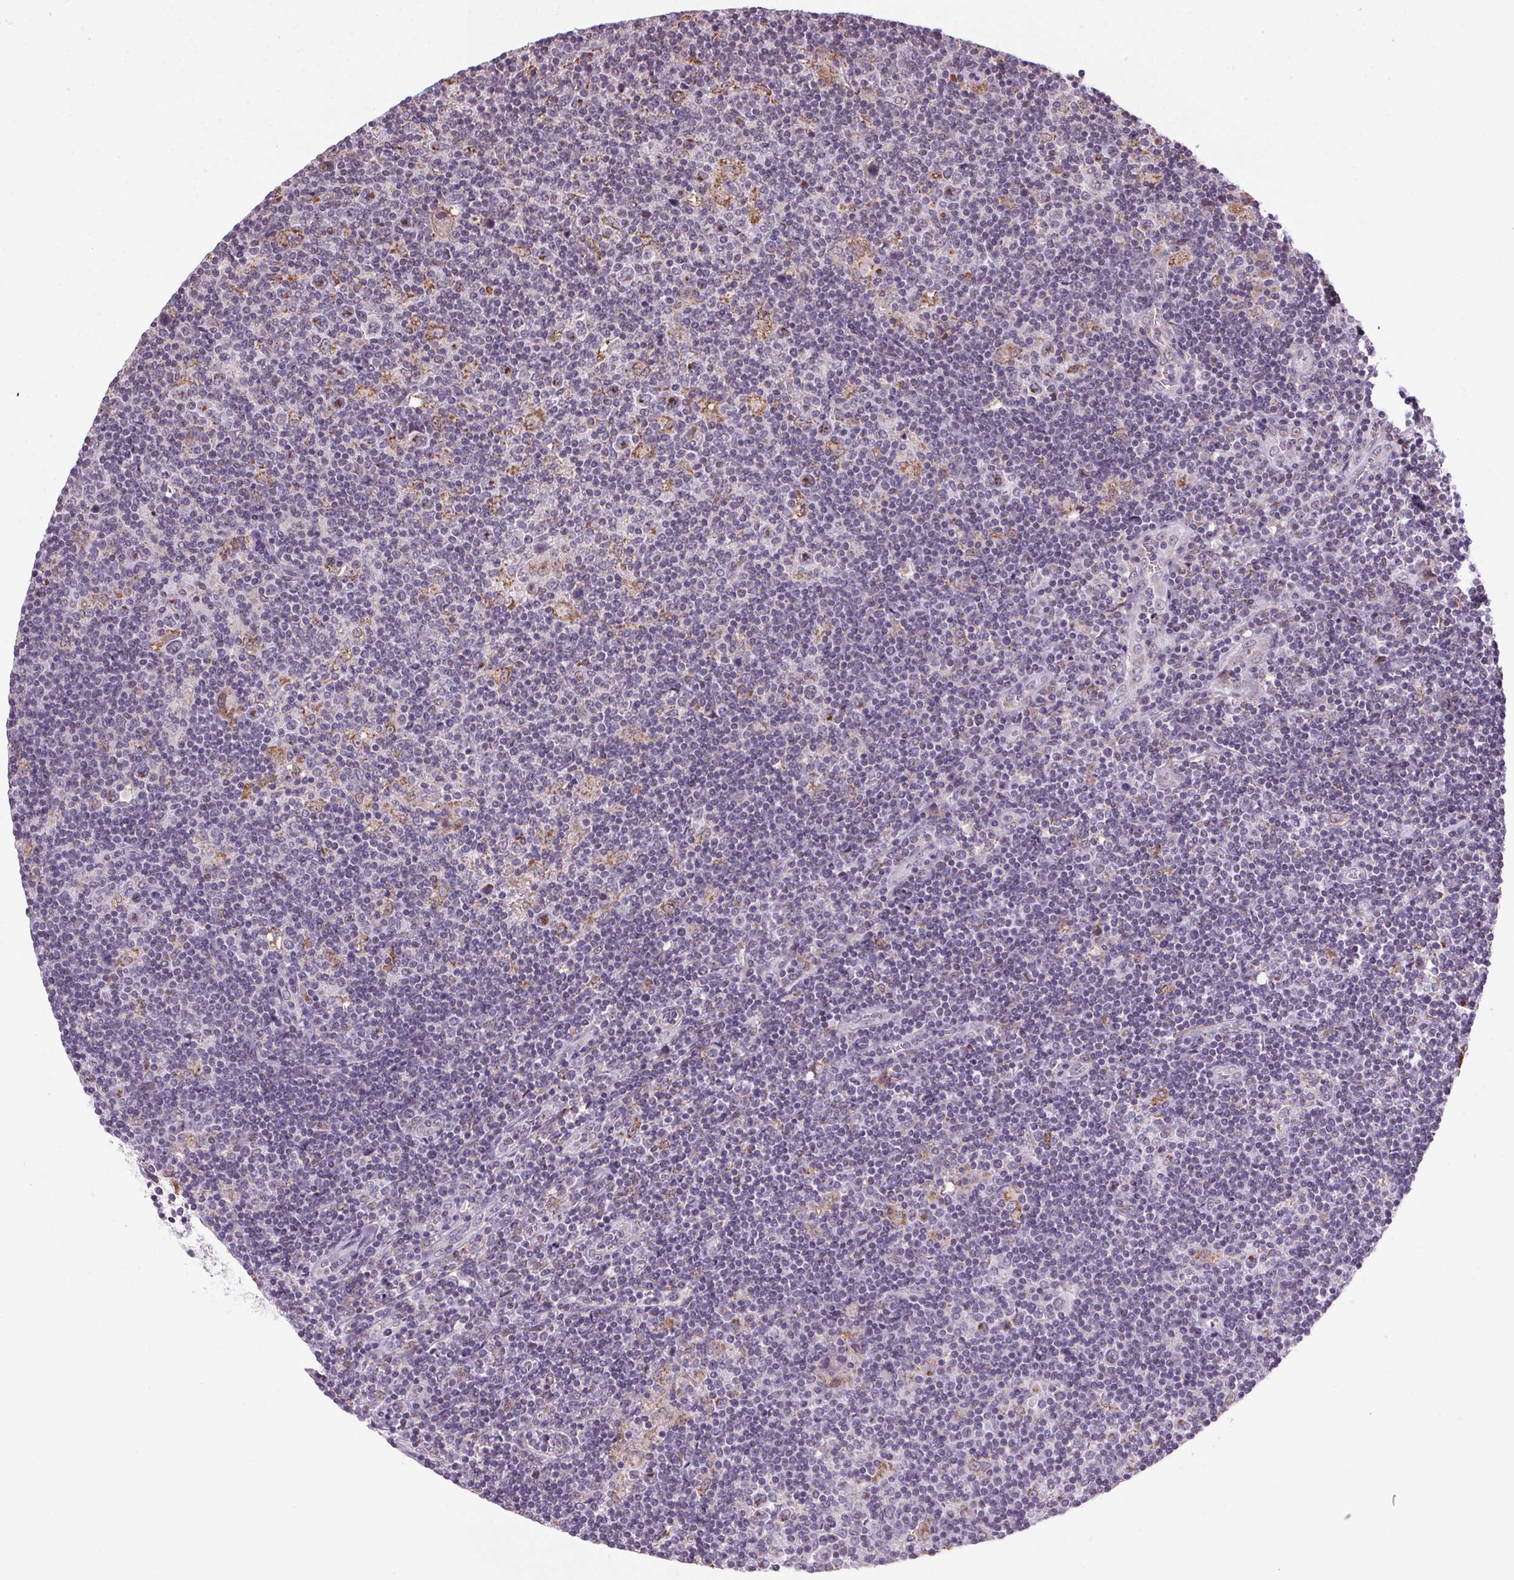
{"staining": {"intensity": "negative", "quantity": "none", "location": "none"}, "tissue": "lymphoma", "cell_type": "Tumor cells", "image_type": "cancer", "snomed": [{"axis": "morphology", "description": "Hodgkin's disease, NOS"}, {"axis": "topography", "description": "Lymph node"}], "caption": "IHC micrograph of lymphoma stained for a protein (brown), which reveals no expression in tumor cells. (DAB immunohistochemistry with hematoxylin counter stain).", "gene": "AKR1E2", "patient": {"sex": "male", "age": 40}}